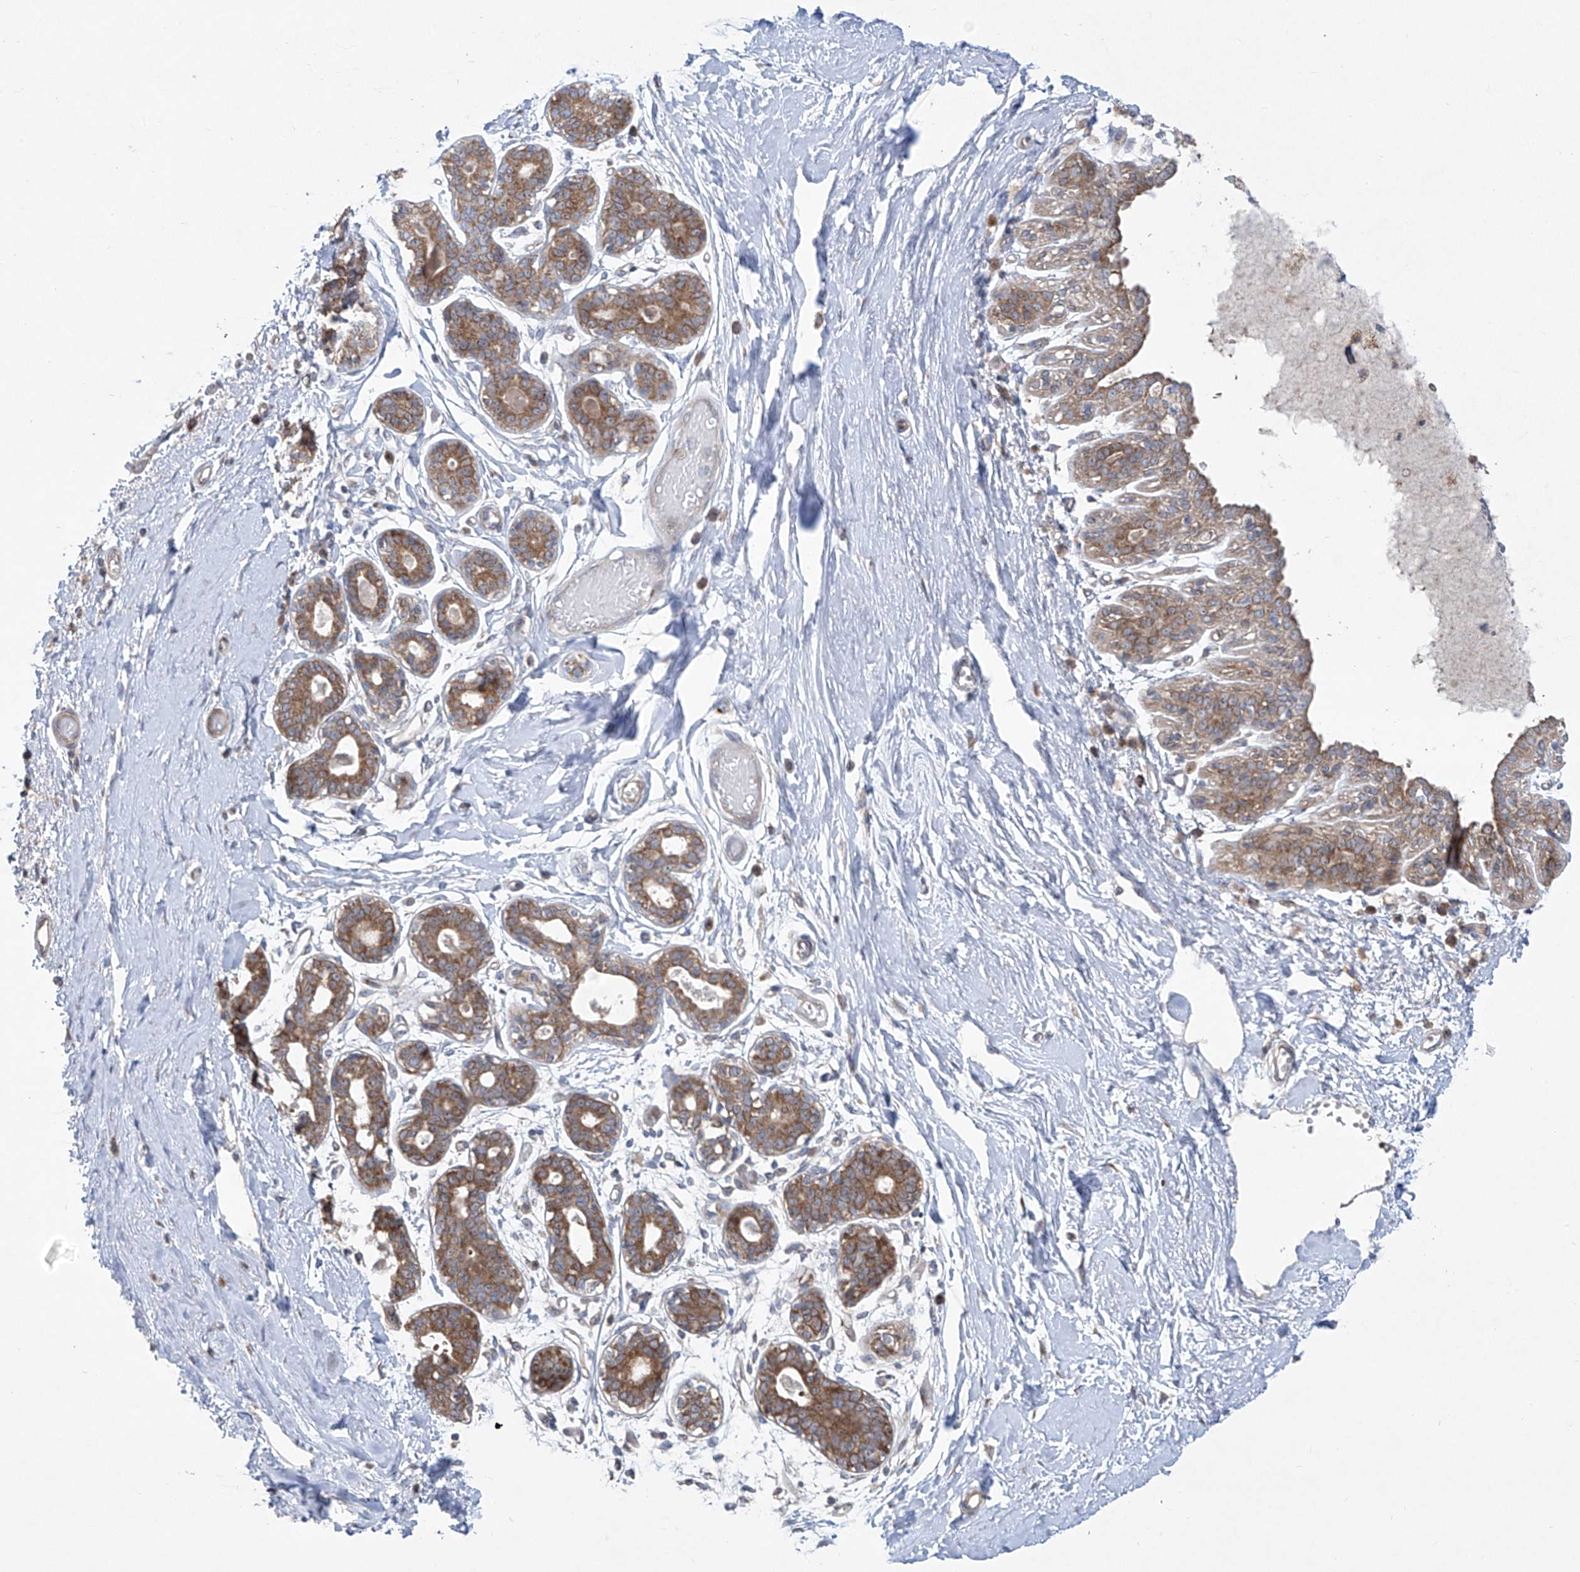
{"staining": {"intensity": "negative", "quantity": "none", "location": "none"}, "tissue": "breast", "cell_type": "Adipocytes", "image_type": "normal", "snomed": [{"axis": "morphology", "description": "Normal tissue, NOS"}, {"axis": "topography", "description": "Breast"}], "caption": "Image shows no protein positivity in adipocytes of benign breast.", "gene": "KLC4", "patient": {"sex": "female", "age": 45}}